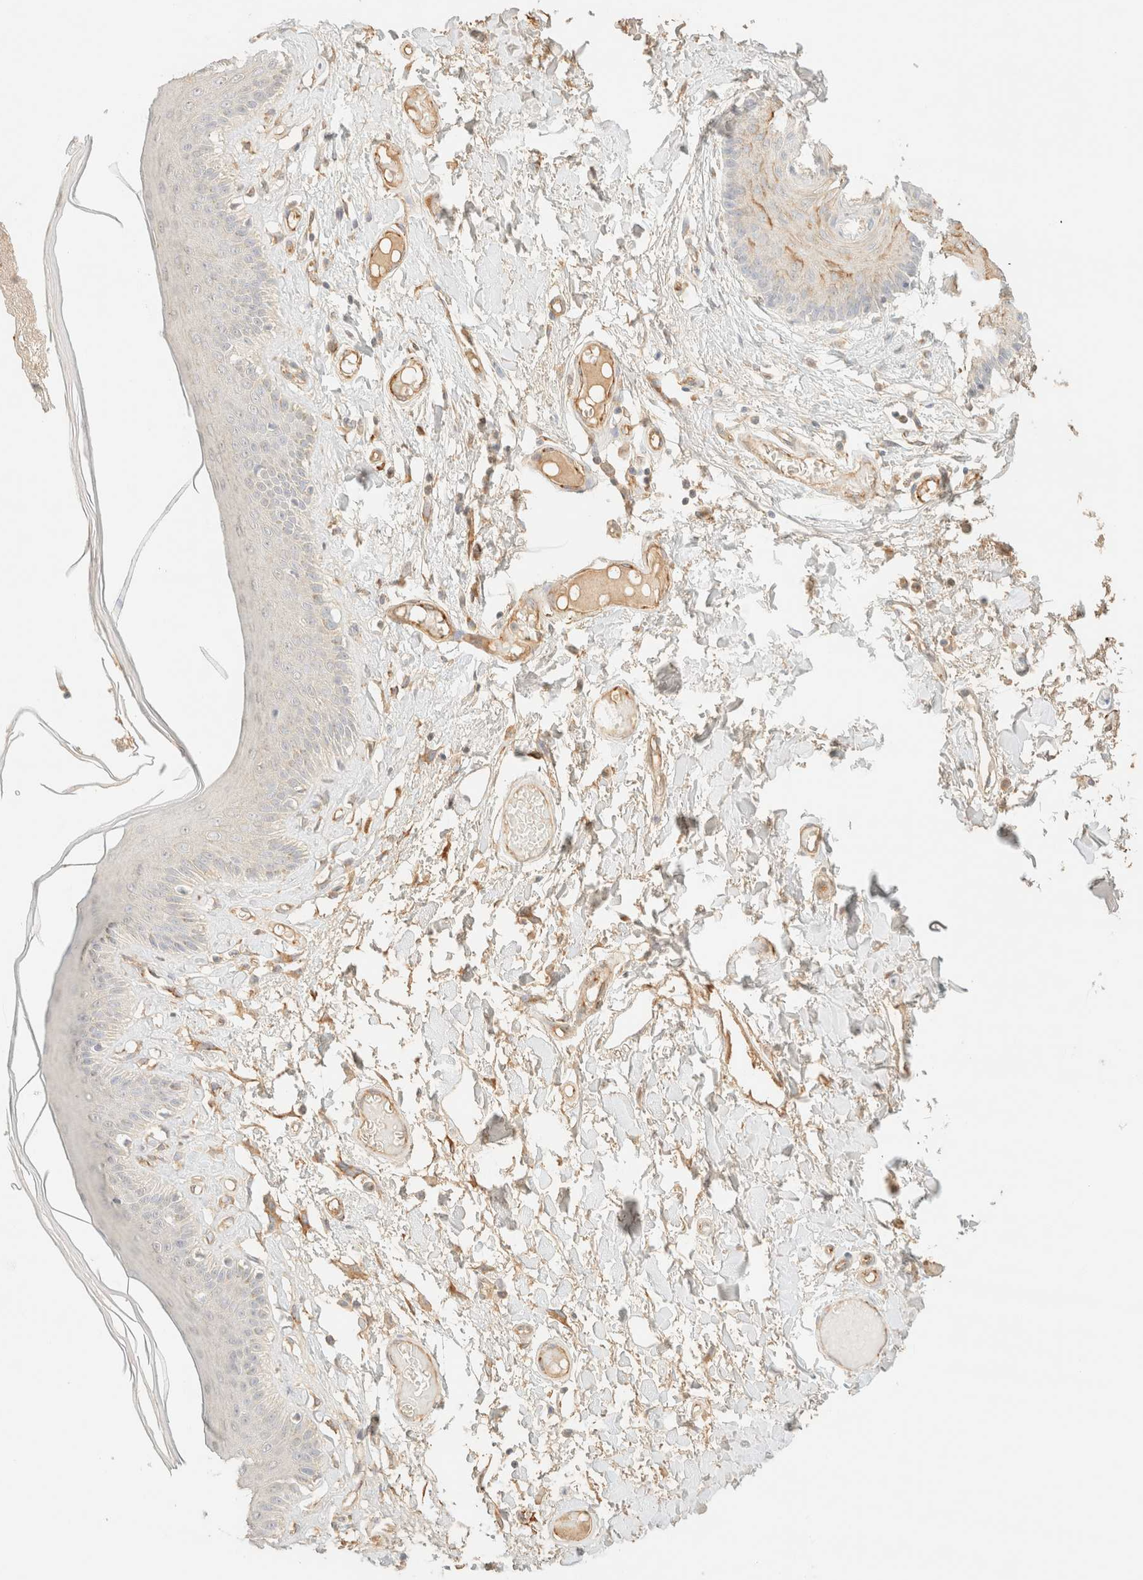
{"staining": {"intensity": "moderate", "quantity": "<25%", "location": "cytoplasmic/membranous"}, "tissue": "skin", "cell_type": "Epidermal cells", "image_type": "normal", "snomed": [{"axis": "morphology", "description": "Normal tissue, NOS"}, {"axis": "topography", "description": "Vulva"}], "caption": "Human skin stained with a protein marker displays moderate staining in epidermal cells.", "gene": "SPARCL1", "patient": {"sex": "female", "age": 73}}